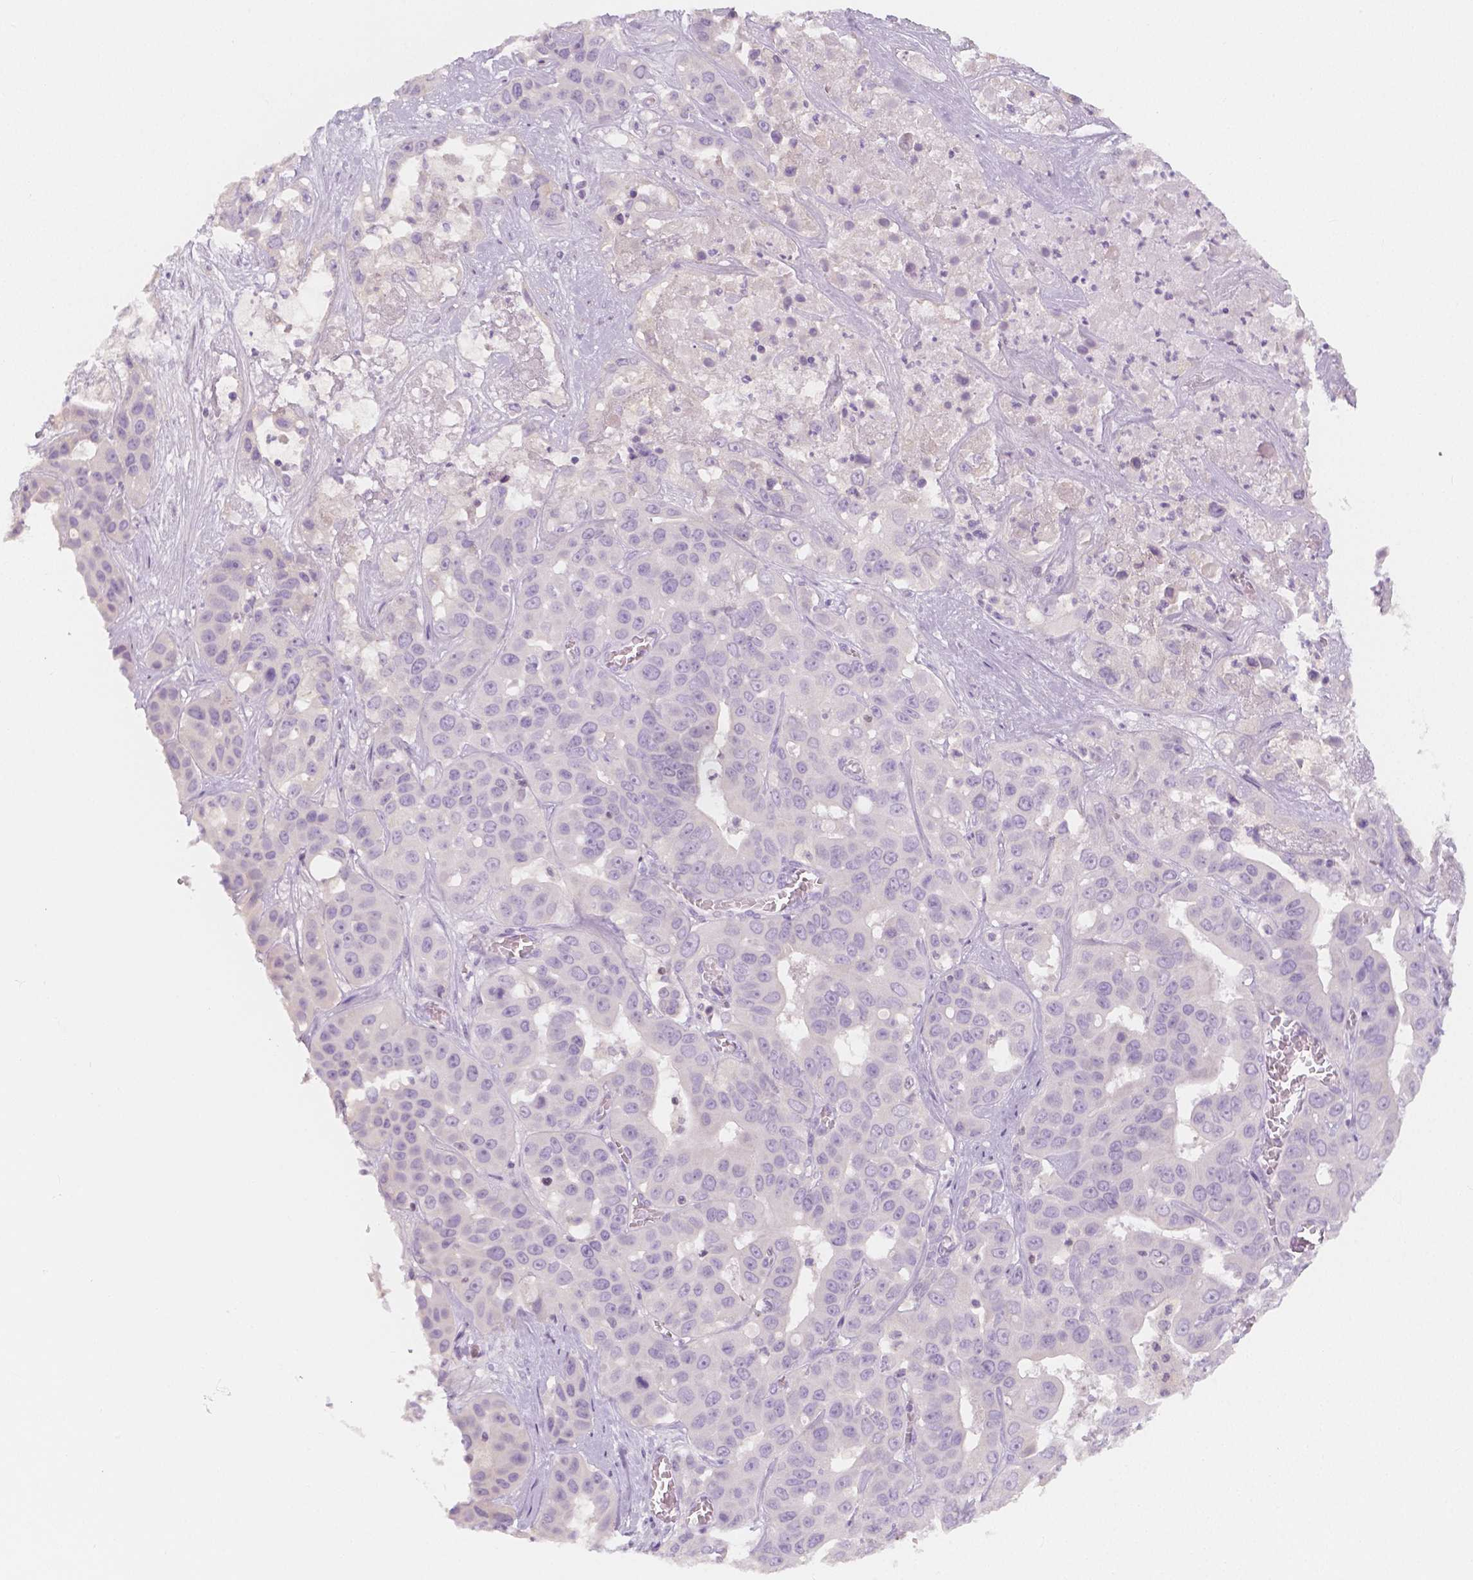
{"staining": {"intensity": "negative", "quantity": "none", "location": "none"}, "tissue": "liver cancer", "cell_type": "Tumor cells", "image_type": "cancer", "snomed": [{"axis": "morphology", "description": "Cholangiocarcinoma"}, {"axis": "topography", "description": "Liver"}], "caption": "A high-resolution micrograph shows immunohistochemistry (IHC) staining of liver cholangiocarcinoma, which reveals no significant staining in tumor cells.", "gene": "BATF", "patient": {"sex": "female", "age": 52}}